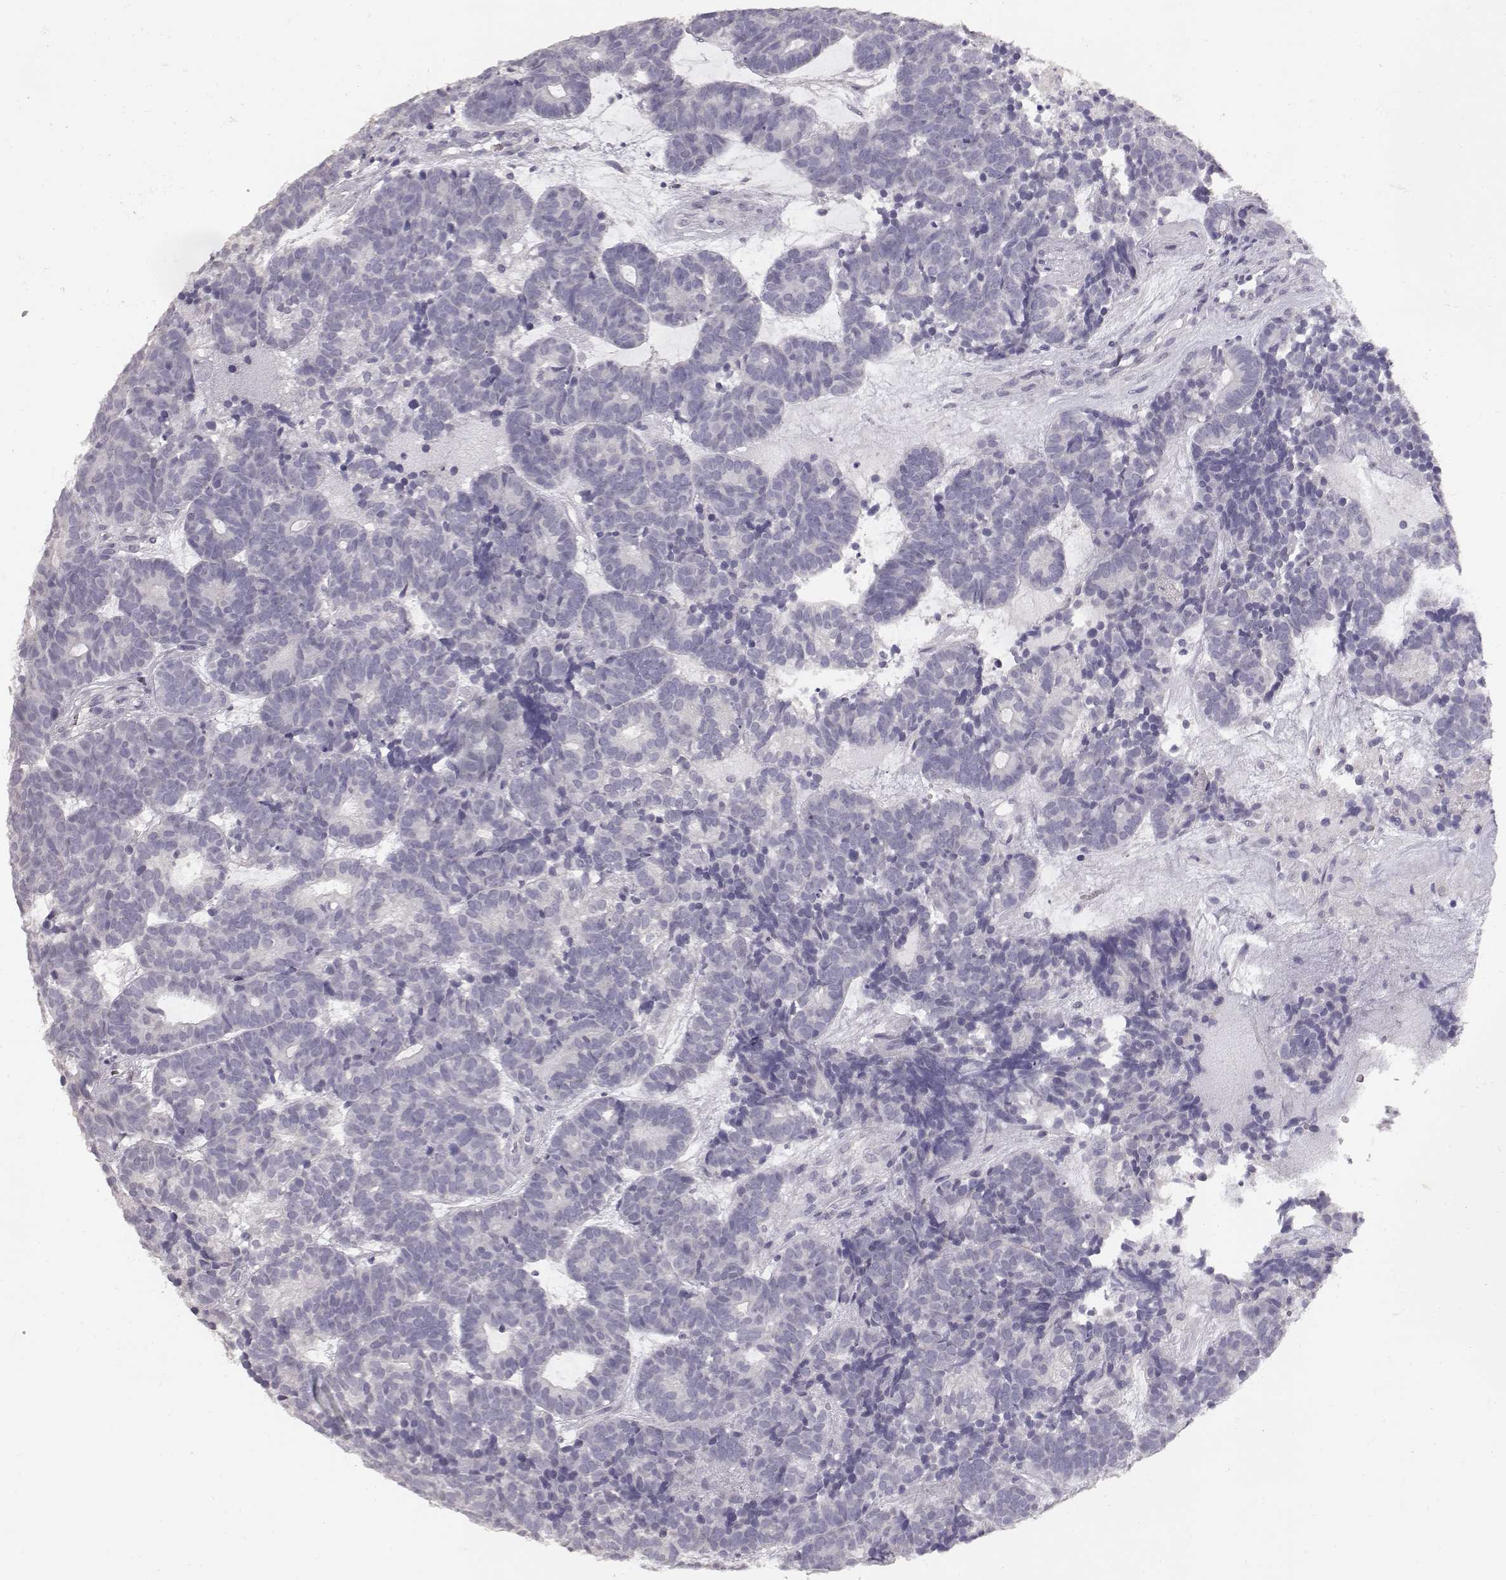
{"staining": {"intensity": "negative", "quantity": "none", "location": "none"}, "tissue": "head and neck cancer", "cell_type": "Tumor cells", "image_type": "cancer", "snomed": [{"axis": "morphology", "description": "Adenocarcinoma, NOS"}, {"axis": "topography", "description": "Head-Neck"}], "caption": "Immunohistochemistry photomicrograph of neoplastic tissue: human adenocarcinoma (head and neck) stained with DAB demonstrates no significant protein staining in tumor cells.", "gene": "TPH2", "patient": {"sex": "female", "age": 81}}